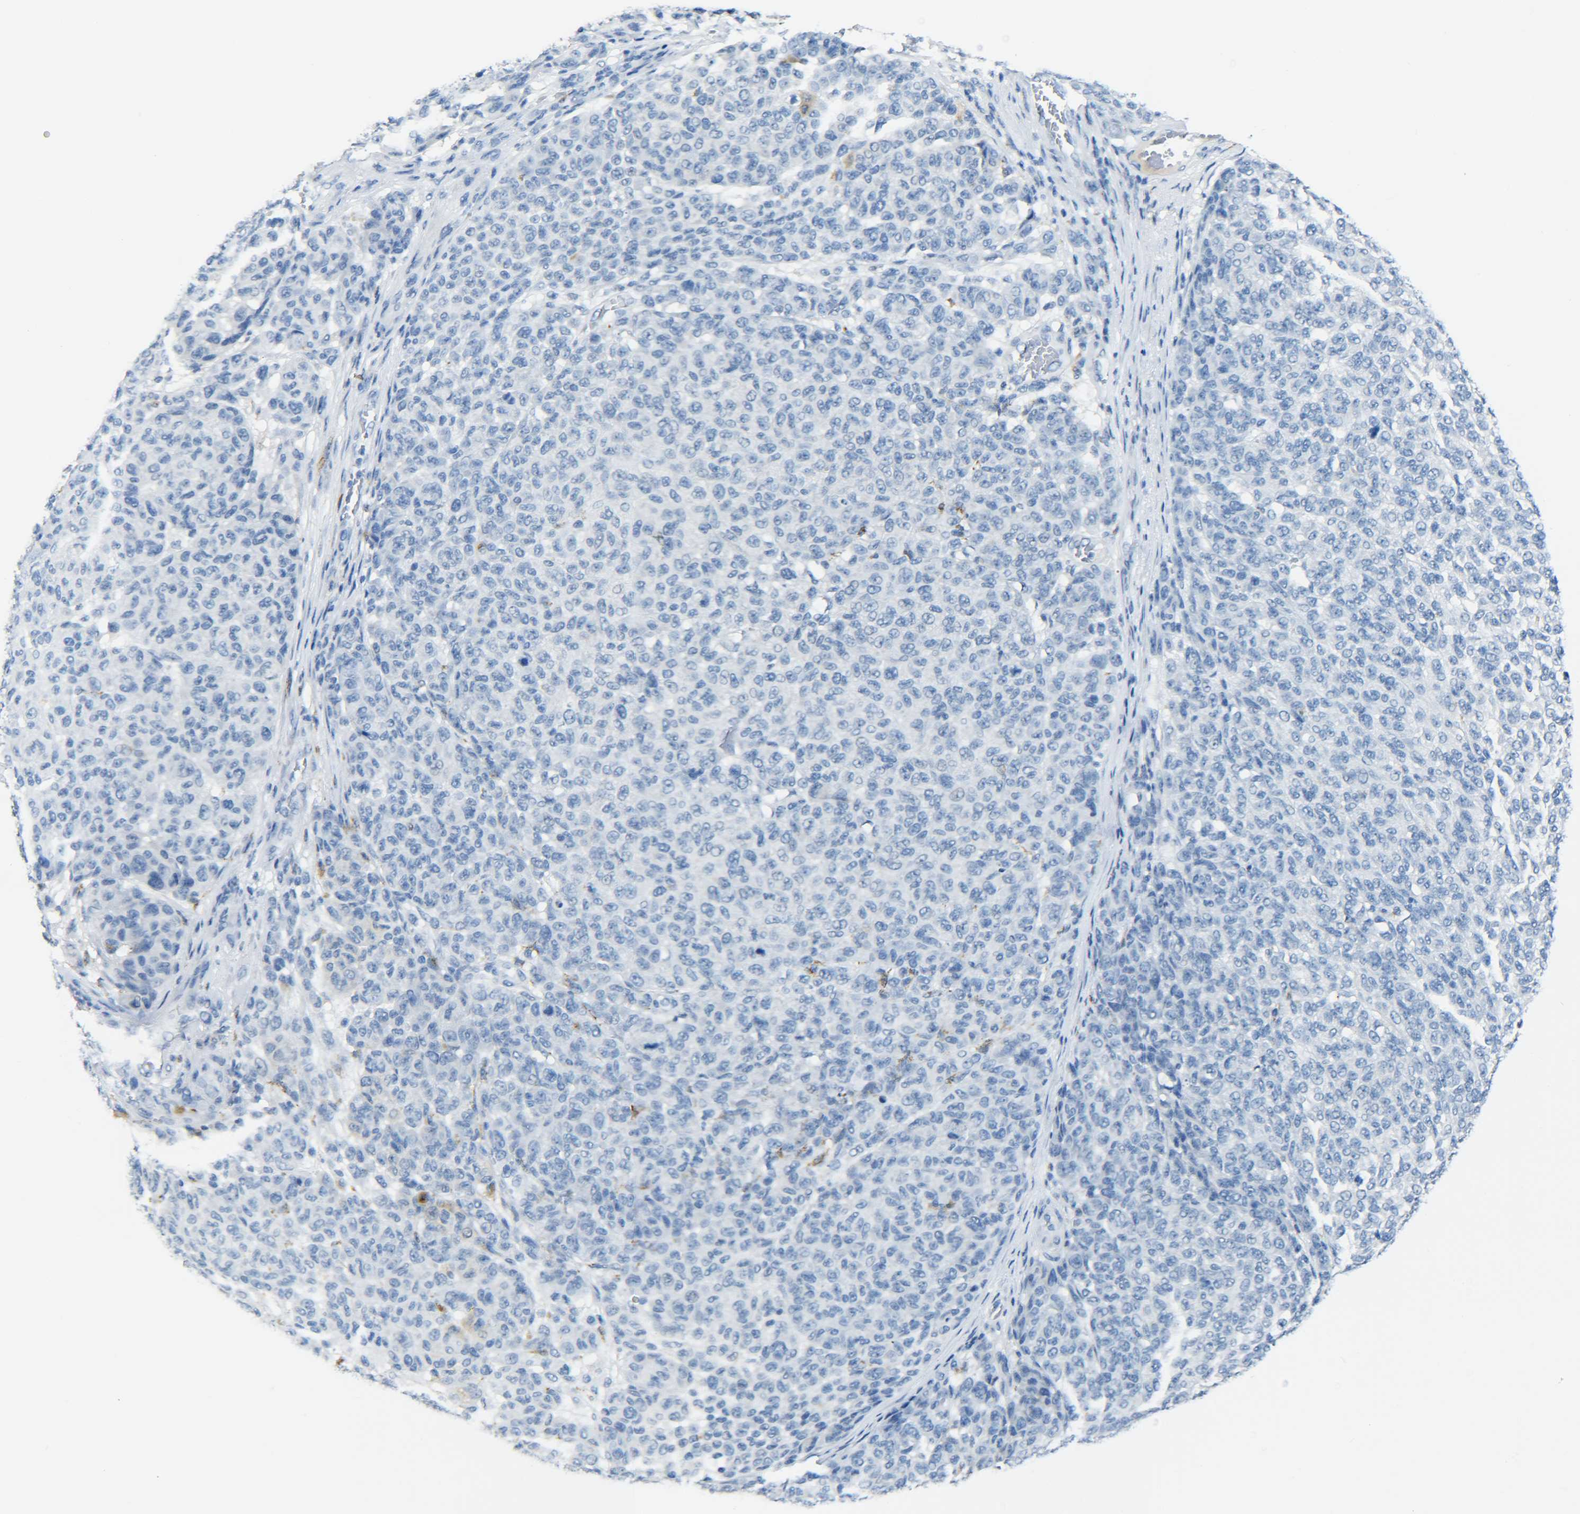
{"staining": {"intensity": "negative", "quantity": "none", "location": "none"}, "tissue": "melanoma", "cell_type": "Tumor cells", "image_type": "cancer", "snomed": [{"axis": "morphology", "description": "Malignant melanoma, NOS"}, {"axis": "topography", "description": "Skin"}], "caption": "The photomicrograph displays no staining of tumor cells in melanoma. (DAB (3,3'-diaminobenzidine) immunohistochemistry, high magnification).", "gene": "C15orf48", "patient": {"sex": "male", "age": 59}}